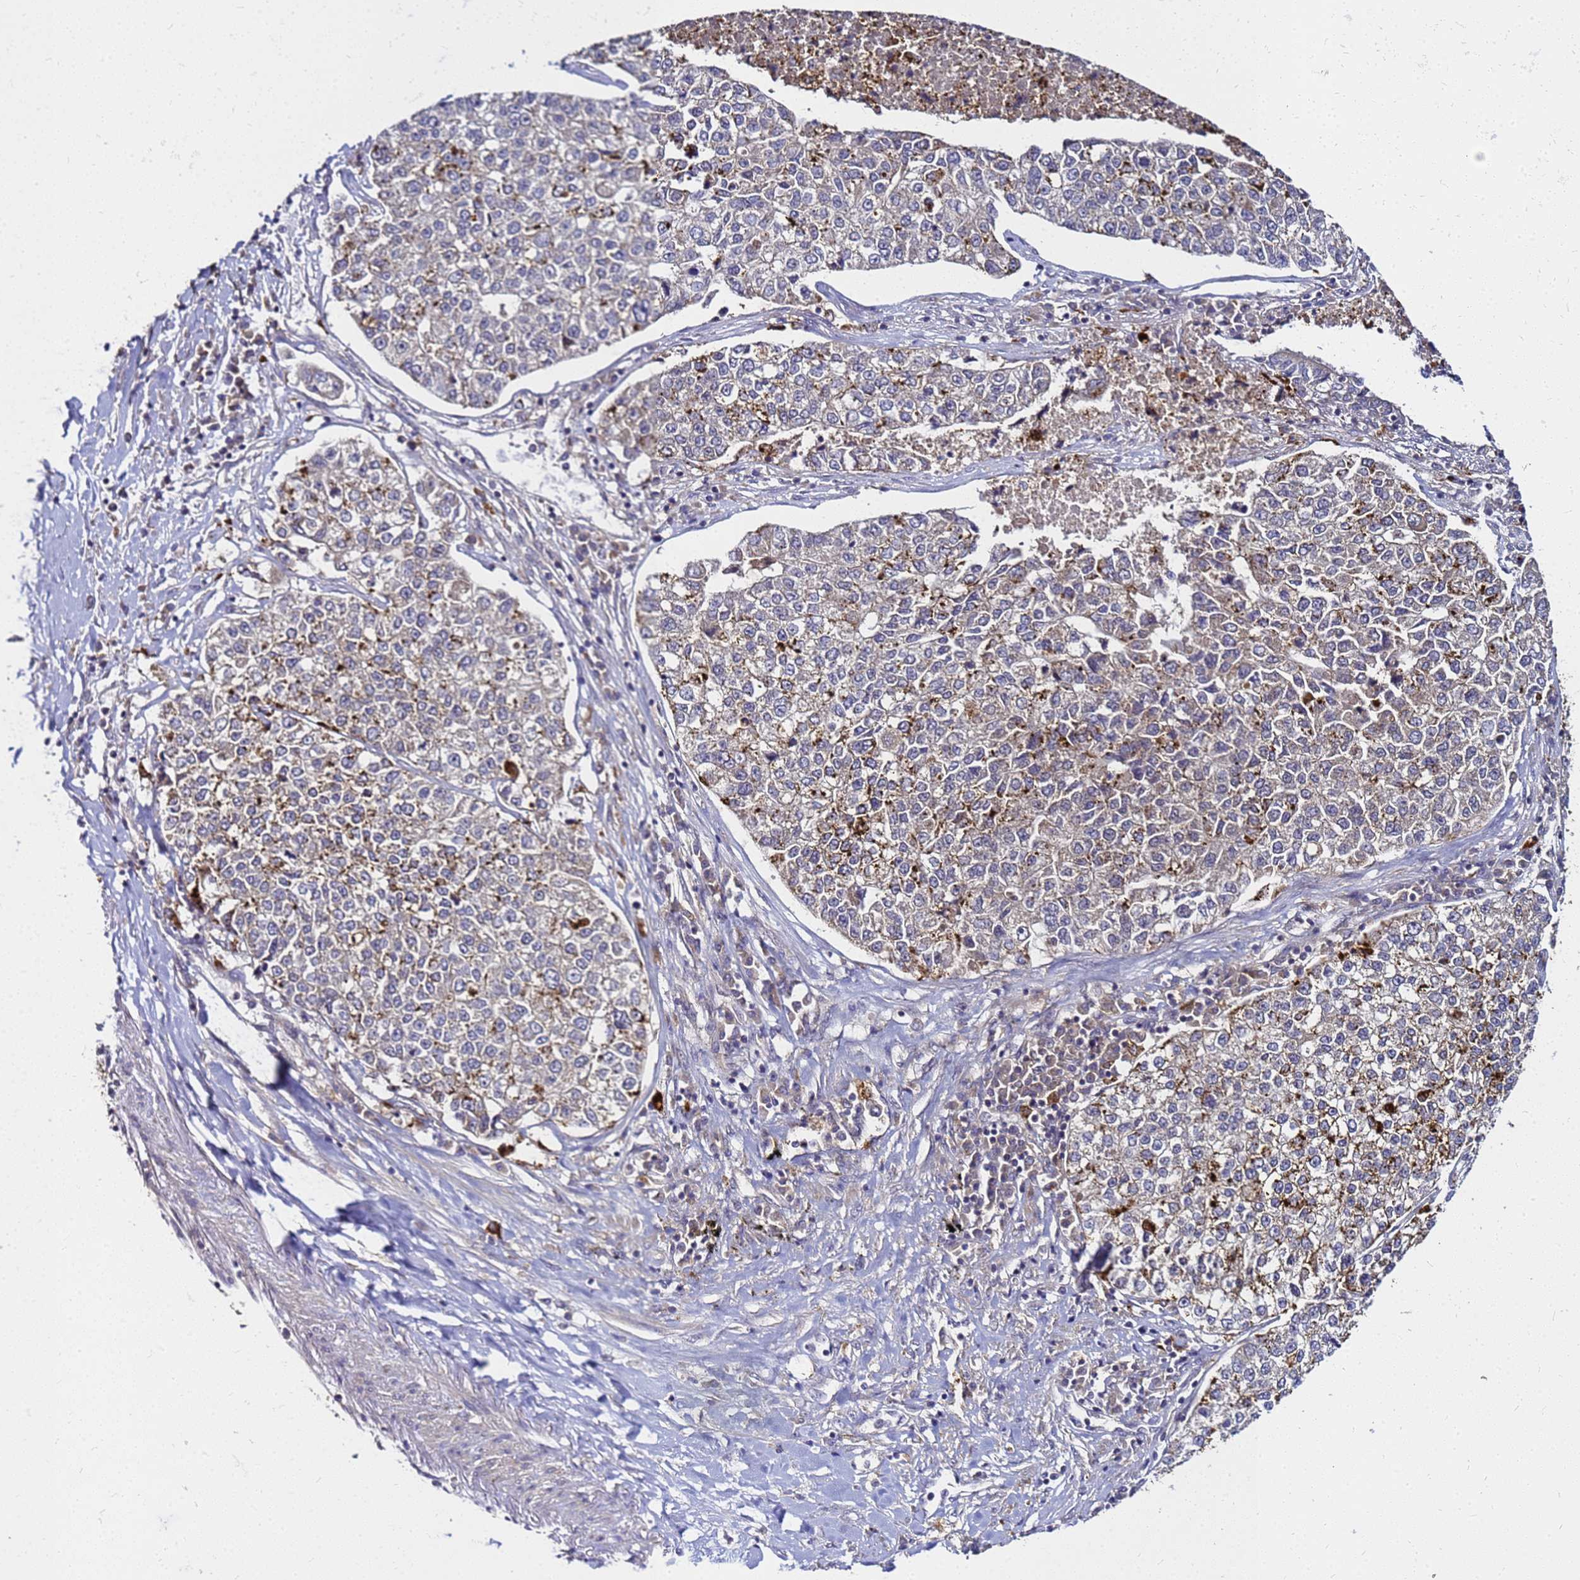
{"staining": {"intensity": "moderate", "quantity": "<25%", "location": "cytoplasmic/membranous"}, "tissue": "lung cancer", "cell_type": "Tumor cells", "image_type": "cancer", "snomed": [{"axis": "morphology", "description": "Adenocarcinoma, NOS"}, {"axis": "topography", "description": "Lung"}], "caption": "IHC staining of adenocarcinoma (lung), which shows low levels of moderate cytoplasmic/membranous positivity in approximately <25% of tumor cells indicating moderate cytoplasmic/membranous protein expression. The staining was performed using DAB (3,3'-diaminobenzidine) (brown) for protein detection and nuclei were counterstained in hematoxylin (blue).", "gene": "SAT1", "patient": {"sex": "male", "age": 49}}